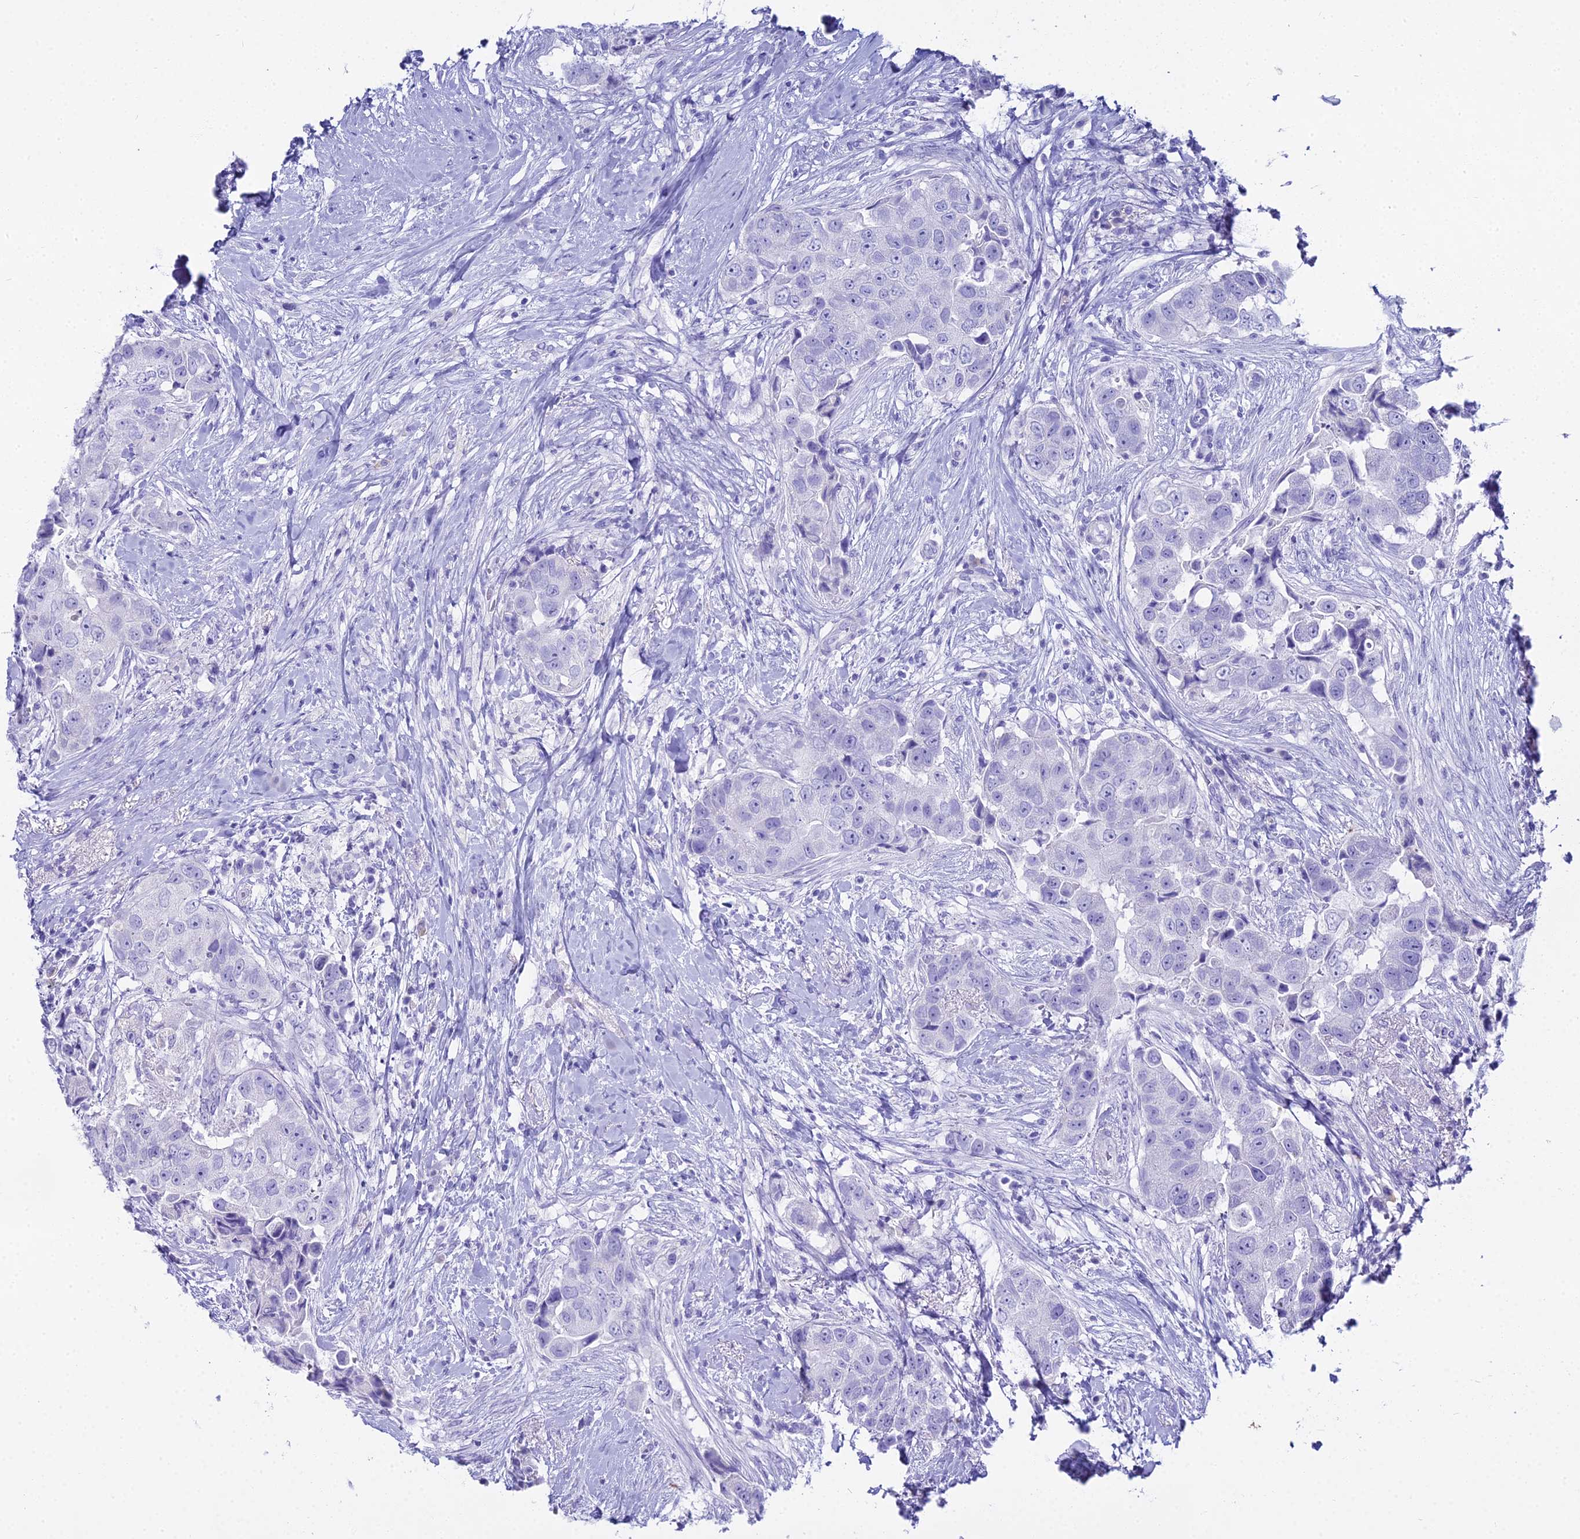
{"staining": {"intensity": "negative", "quantity": "none", "location": "none"}, "tissue": "breast cancer", "cell_type": "Tumor cells", "image_type": "cancer", "snomed": [{"axis": "morphology", "description": "Normal tissue, NOS"}, {"axis": "morphology", "description": "Duct carcinoma"}, {"axis": "topography", "description": "Breast"}], "caption": "High power microscopy image of an immunohistochemistry (IHC) photomicrograph of breast infiltrating ductal carcinoma, revealing no significant positivity in tumor cells. The staining is performed using DAB brown chromogen with nuclei counter-stained in using hematoxylin.", "gene": "CGB2", "patient": {"sex": "female", "age": 62}}